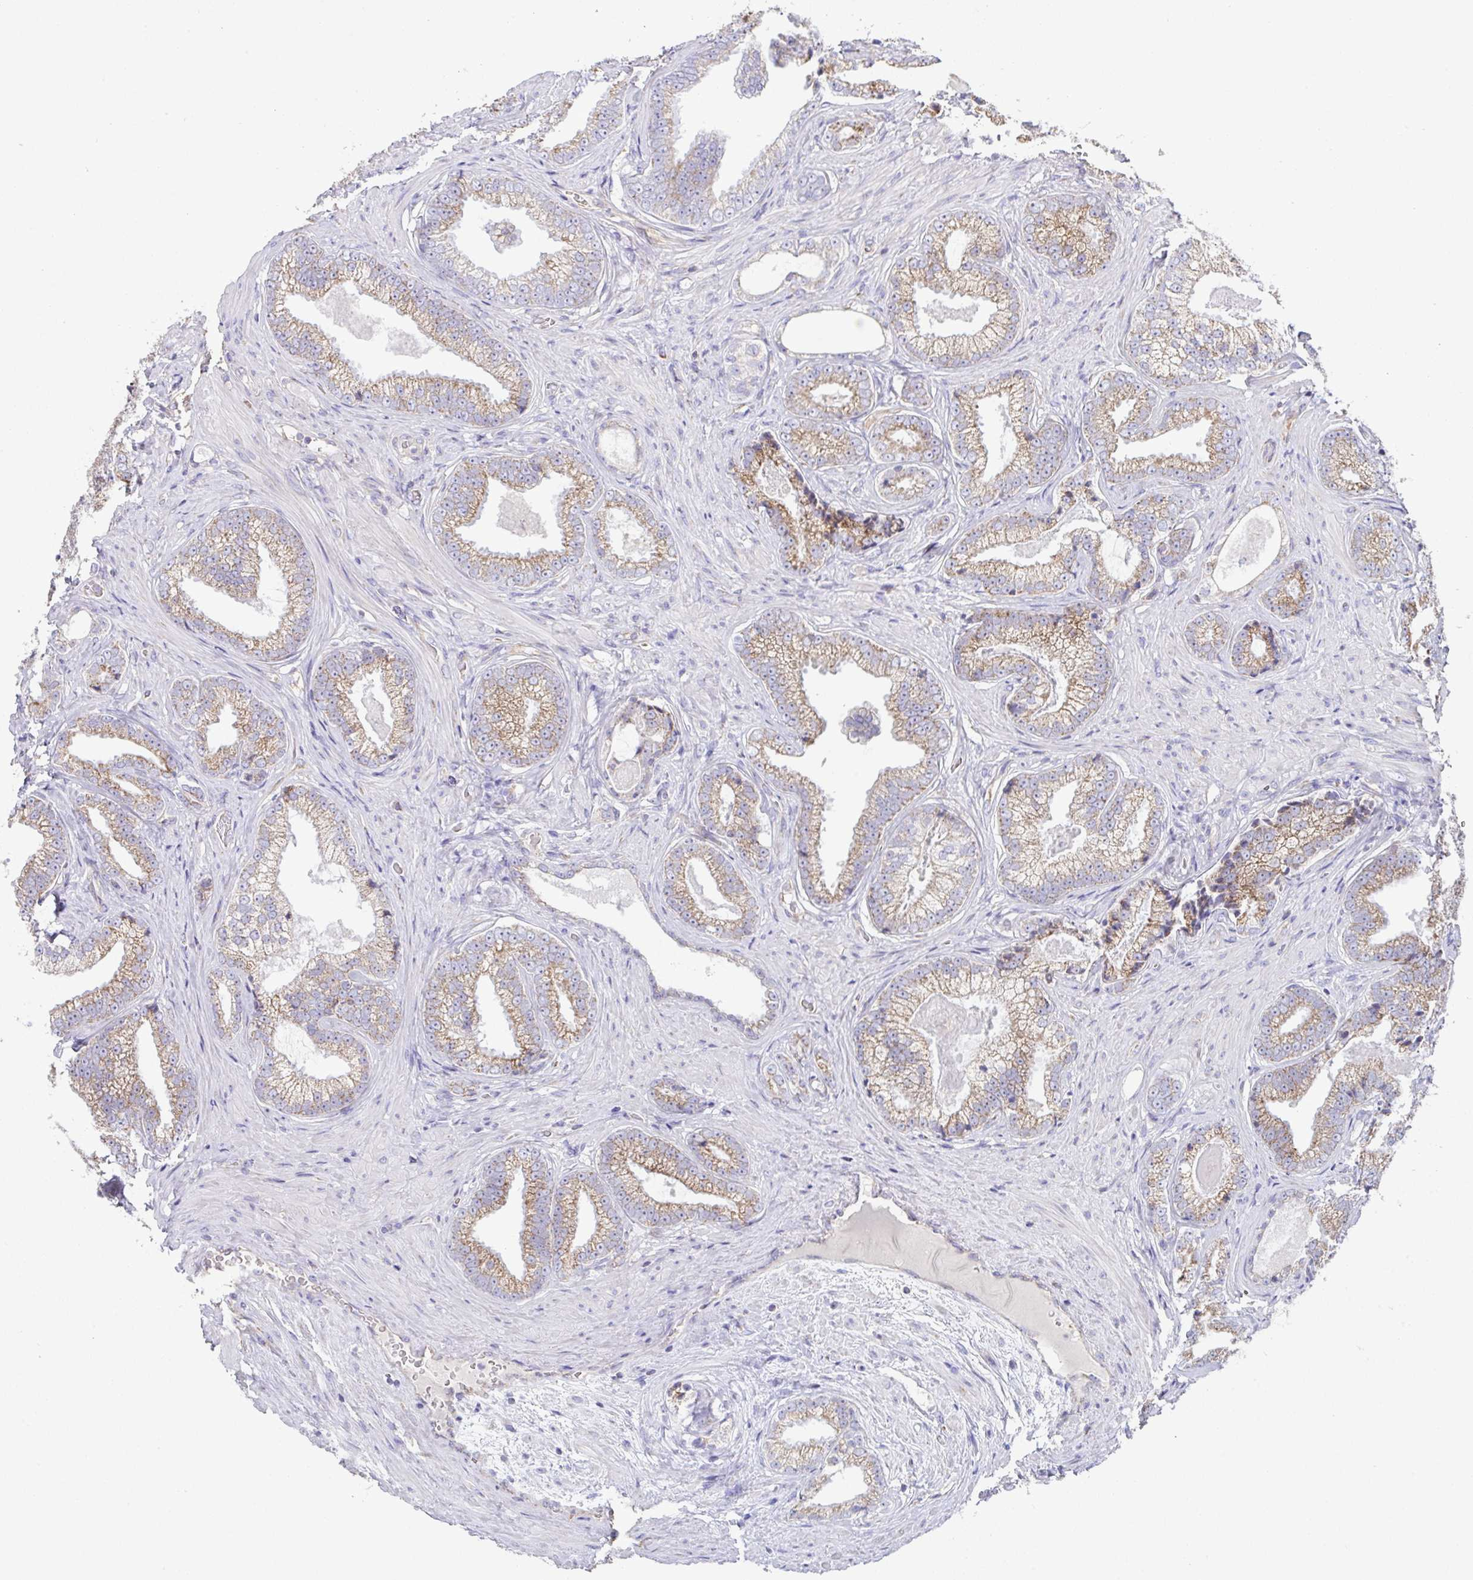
{"staining": {"intensity": "moderate", "quantity": ">75%", "location": "cytoplasmic/membranous"}, "tissue": "prostate cancer", "cell_type": "Tumor cells", "image_type": "cancer", "snomed": [{"axis": "morphology", "description": "Adenocarcinoma, Low grade"}, {"axis": "topography", "description": "Prostate"}], "caption": "Immunohistochemical staining of human prostate low-grade adenocarcinoma displays moderate cytoplasmic/membranous protein staining in about >75% of tumor cells.", "gene": "DOK7", "patient": {"sex": "male", "age": 61}}